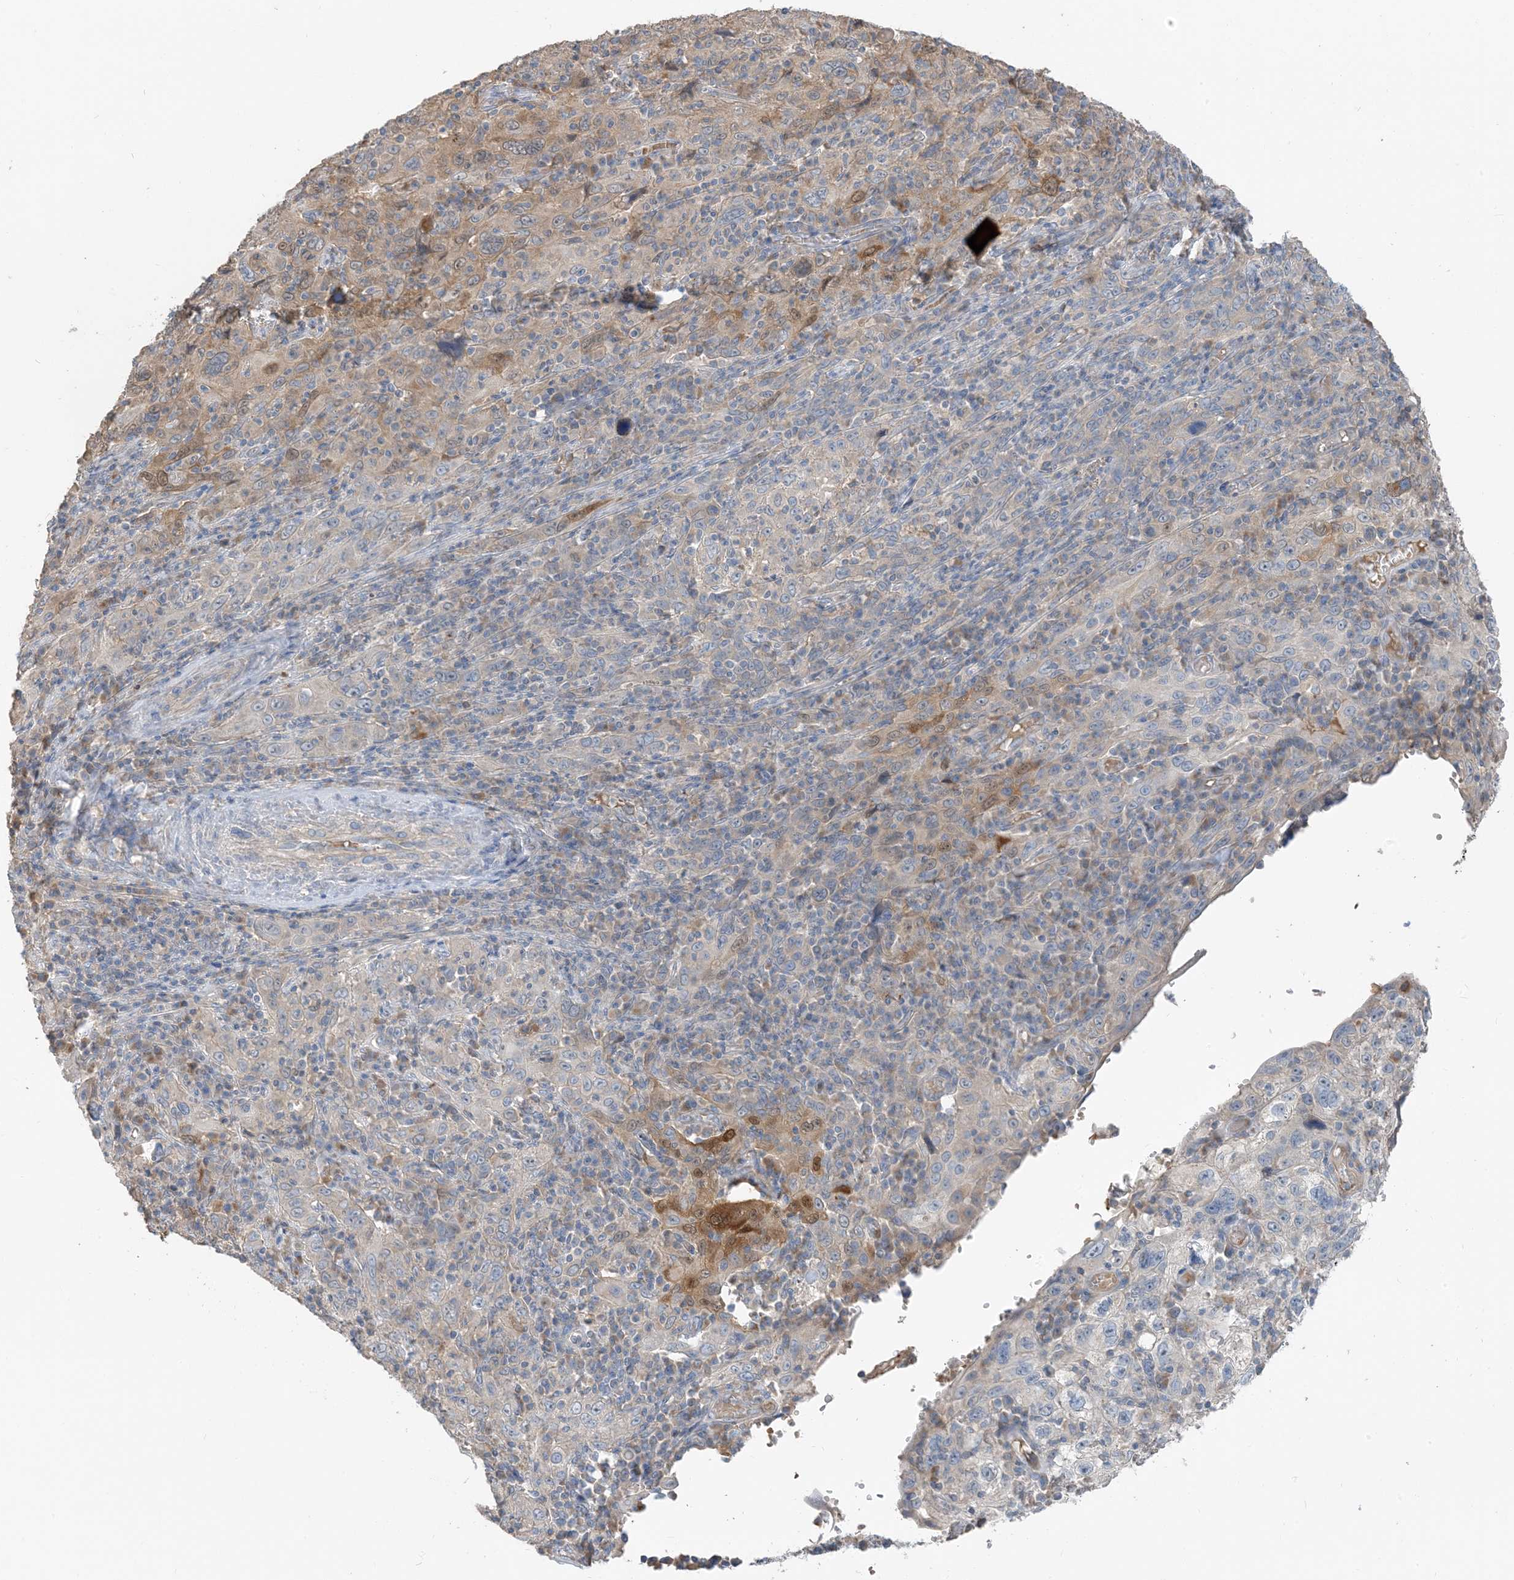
{"staining": {"intensity": "strong", "quantity": "<25%", "location": "cytoplasmic/membranous,nuclear"}, "tissue": "cervical cancer", "cell_type": "Tumor cells", "image_type": "cancer", "snomed": [{"axis": "morphology", "description": "Squamous cell carcinoma, NOS"}, {"axis": "topography", "description": "Cervix"}], "caption": "Immunohistochemical staining of cervical squamous cell carcinoma displays strong cytoplasmic/membranous and nuclear protein expression in approximately <25% of tumor cells. (Brightfield microscopy of DAB IHC at high magnification).", "gene": "USP53", "patient": {"sex": "female", "age": 46}}